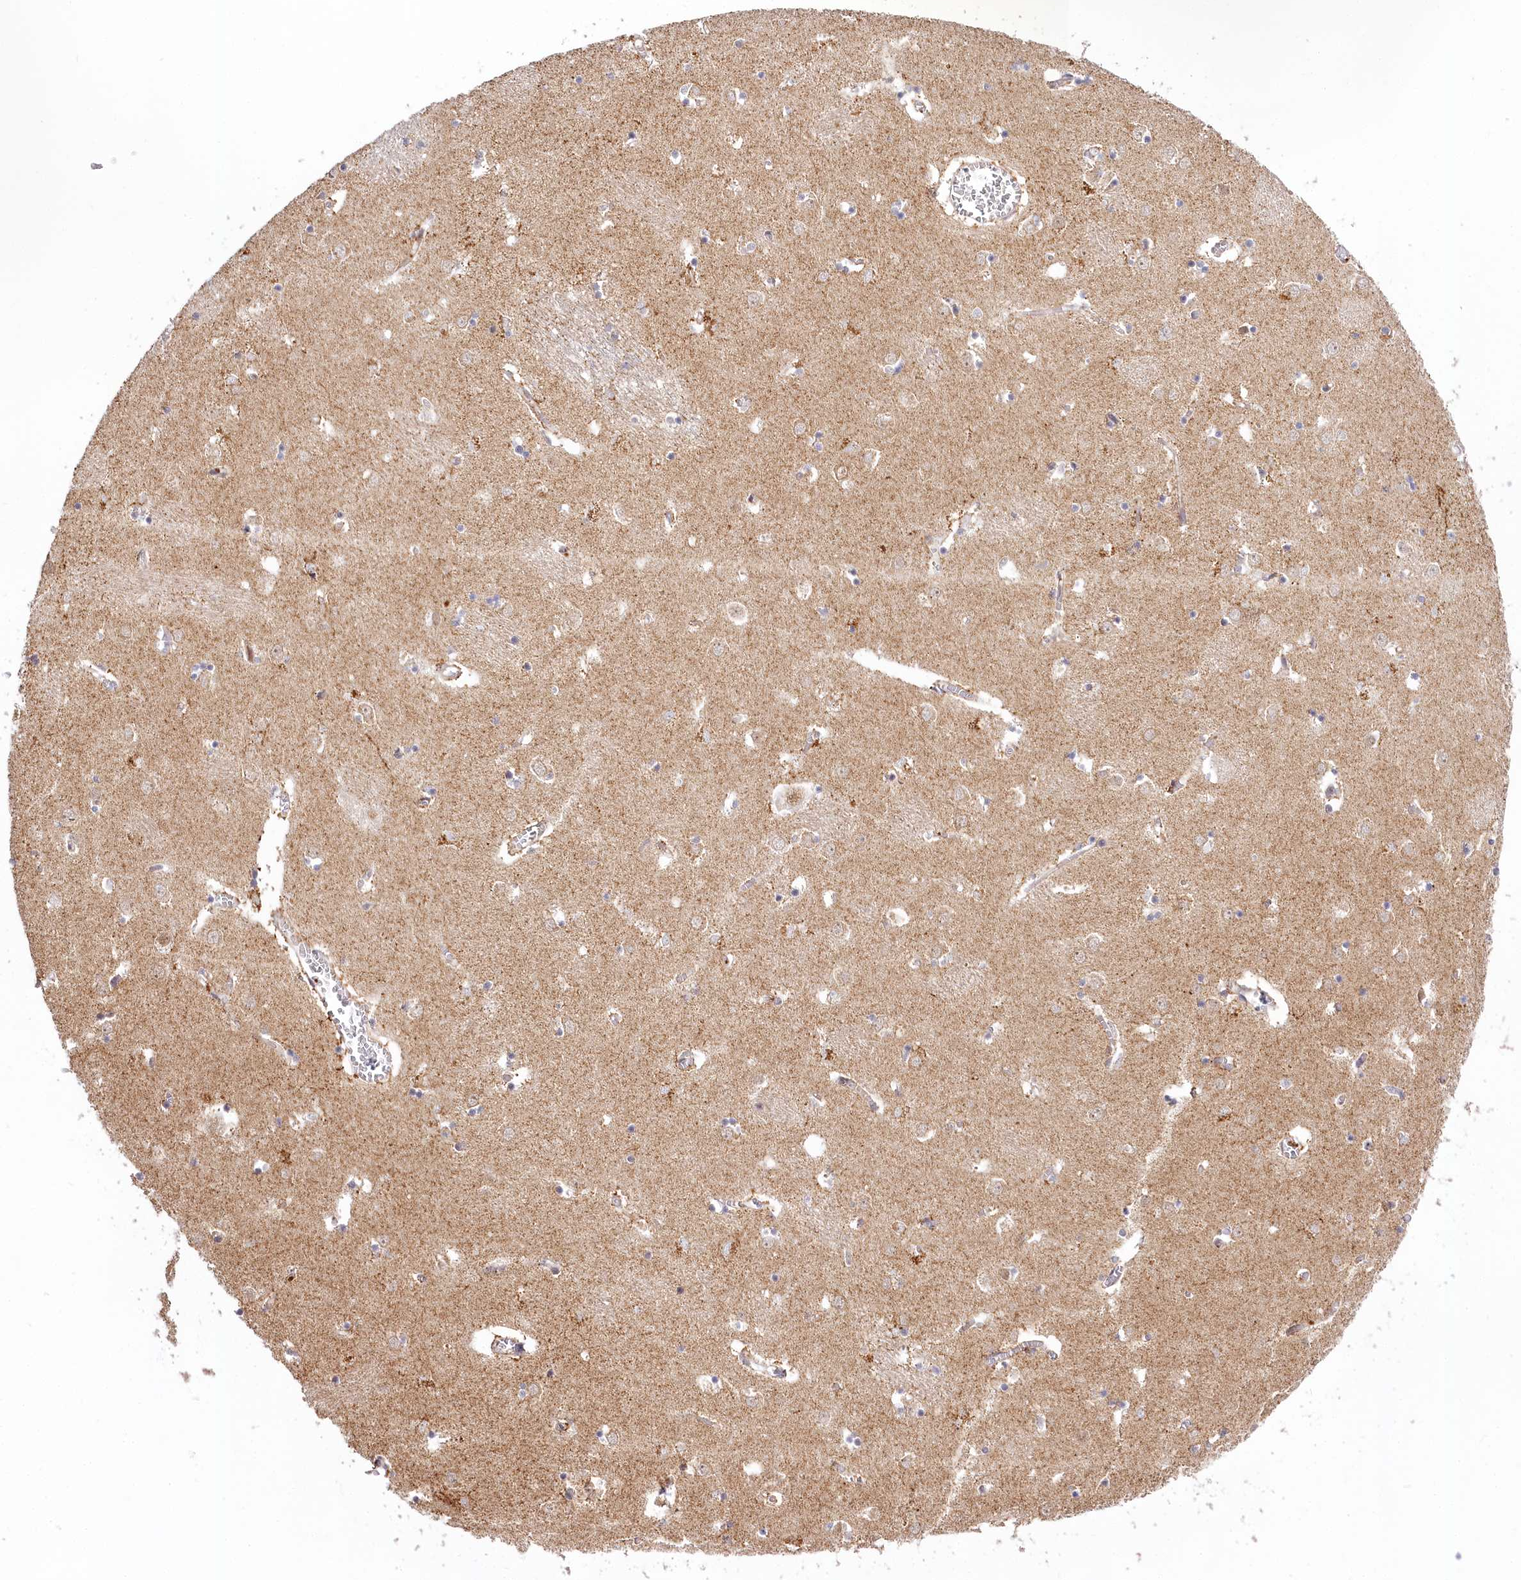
{"staining": {"intensity": "weak", "quantity": "<25%", "location": "cytoplasmic/membranous"}, "tissue": "caudate", "cell_type": "Glial cells", "image_type": "normal", "snomed": [{"axis": "morphology", "description": "Normal tissue, NOS"}, {"axis": "topography", "description": "Lateral ventricle wall"}], "caption": "Glial cells show no significant protein positivity in normal caudate. (DAB immunohistochemistry with hematoxylin counter stain).", "gene": "RTN4IP1", "patient": {"sex": "male", "age": 70}}